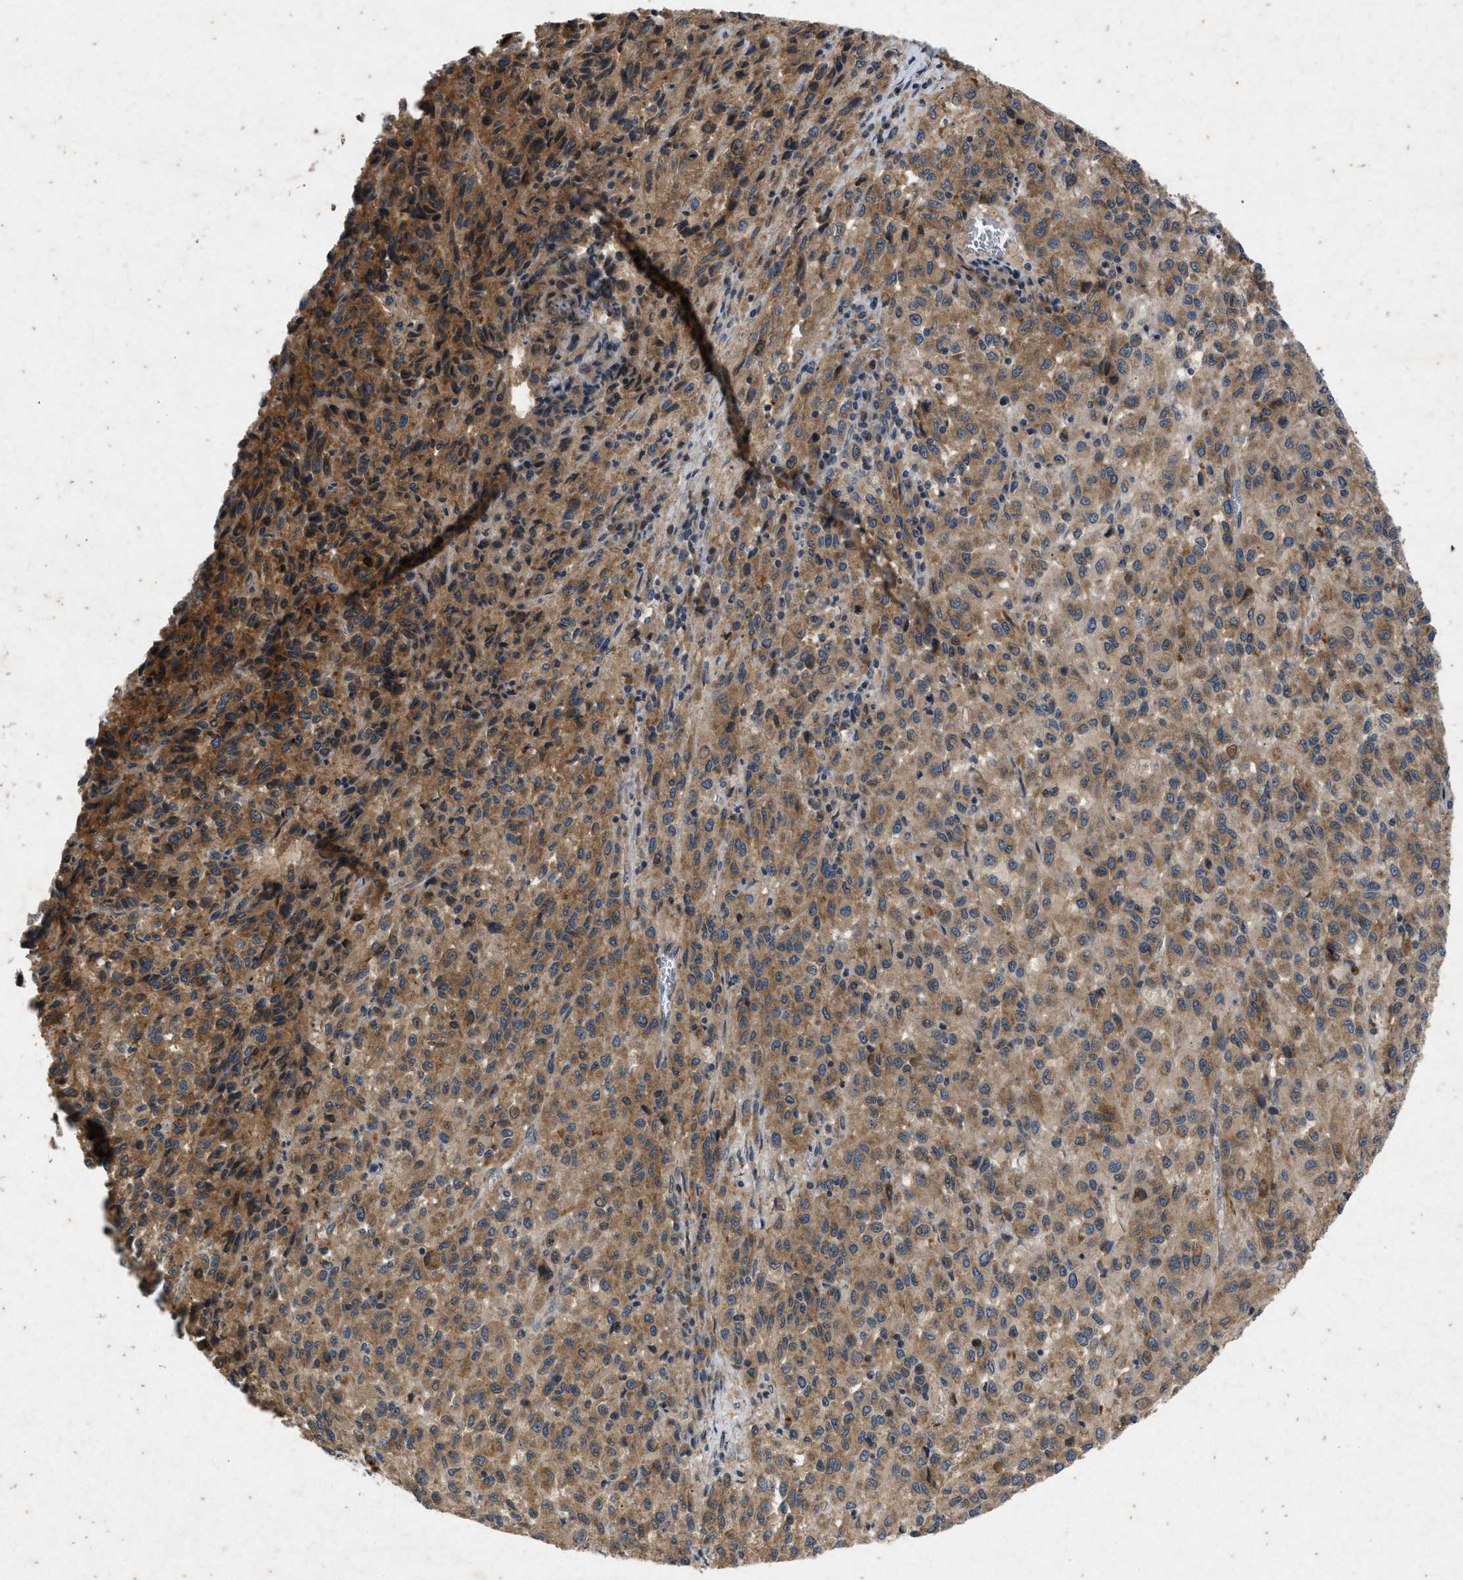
{"staining": {"intensity": "moderate", "quantity": ">75%", "location": "cytoplasmic/membranous"}, "tissue": "melanoma", "cell_type": "Tumor cells", "image_type": "cancer", "snomed": [{"axis": "morphology", "description": "Malignant melanoma, Metastatic site"}, {"axis": "topography", "description": "Lung"}], "caption": "This is an image of immunohistochemistry staining of melanoma, which shows moderate staining in the cytoplasmic/membranous of tumor cells.", "gene": "PRKG2", "patient": {"sex": "male", "age": 64}}